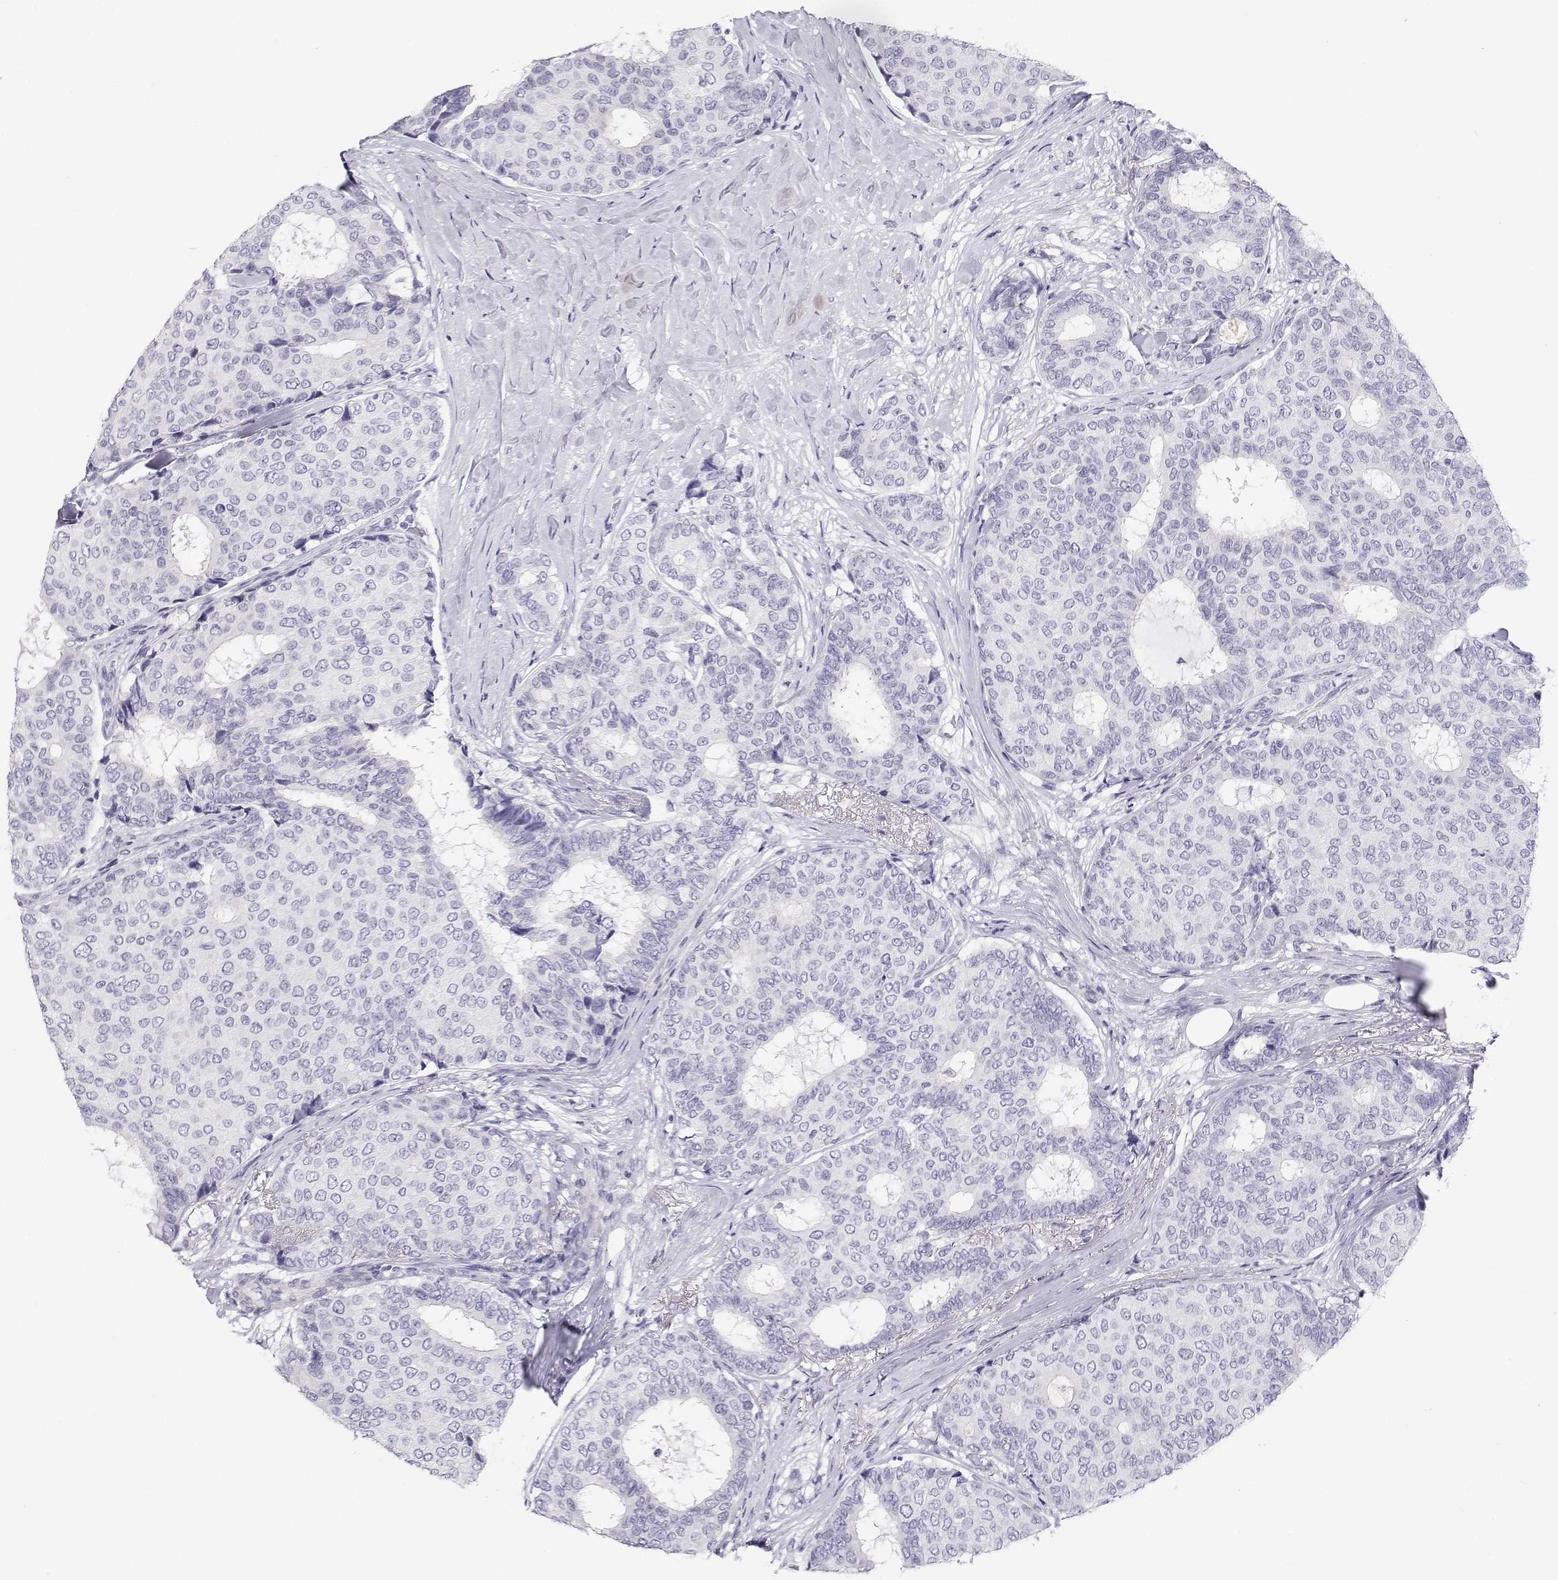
{"staining": {"intensity": "negative", "quantity": "none", "location": "none"}, "tissue": "breast cancer", "cell_type": "Tumor cells", "image_type": "cancer", "snomed": [{"axis": "morphology", "description": "Duct carcinoma"}, {"axis": "topography", "description": "Breast"}], "caption": "Immunohistochemistry photomicrograph of neoplastic tissue: breast cancer (invasive ductal carcinoma) stained with DAB exhibits no significant protein staining in tumor cells. (Stains: DAB immunohistochemistry with hematoxylin counter stain, Microscopy: brightfield microscopy at high magnification).", "gene": "BHMT", "patient": {"sex": "female", "age": 75}}